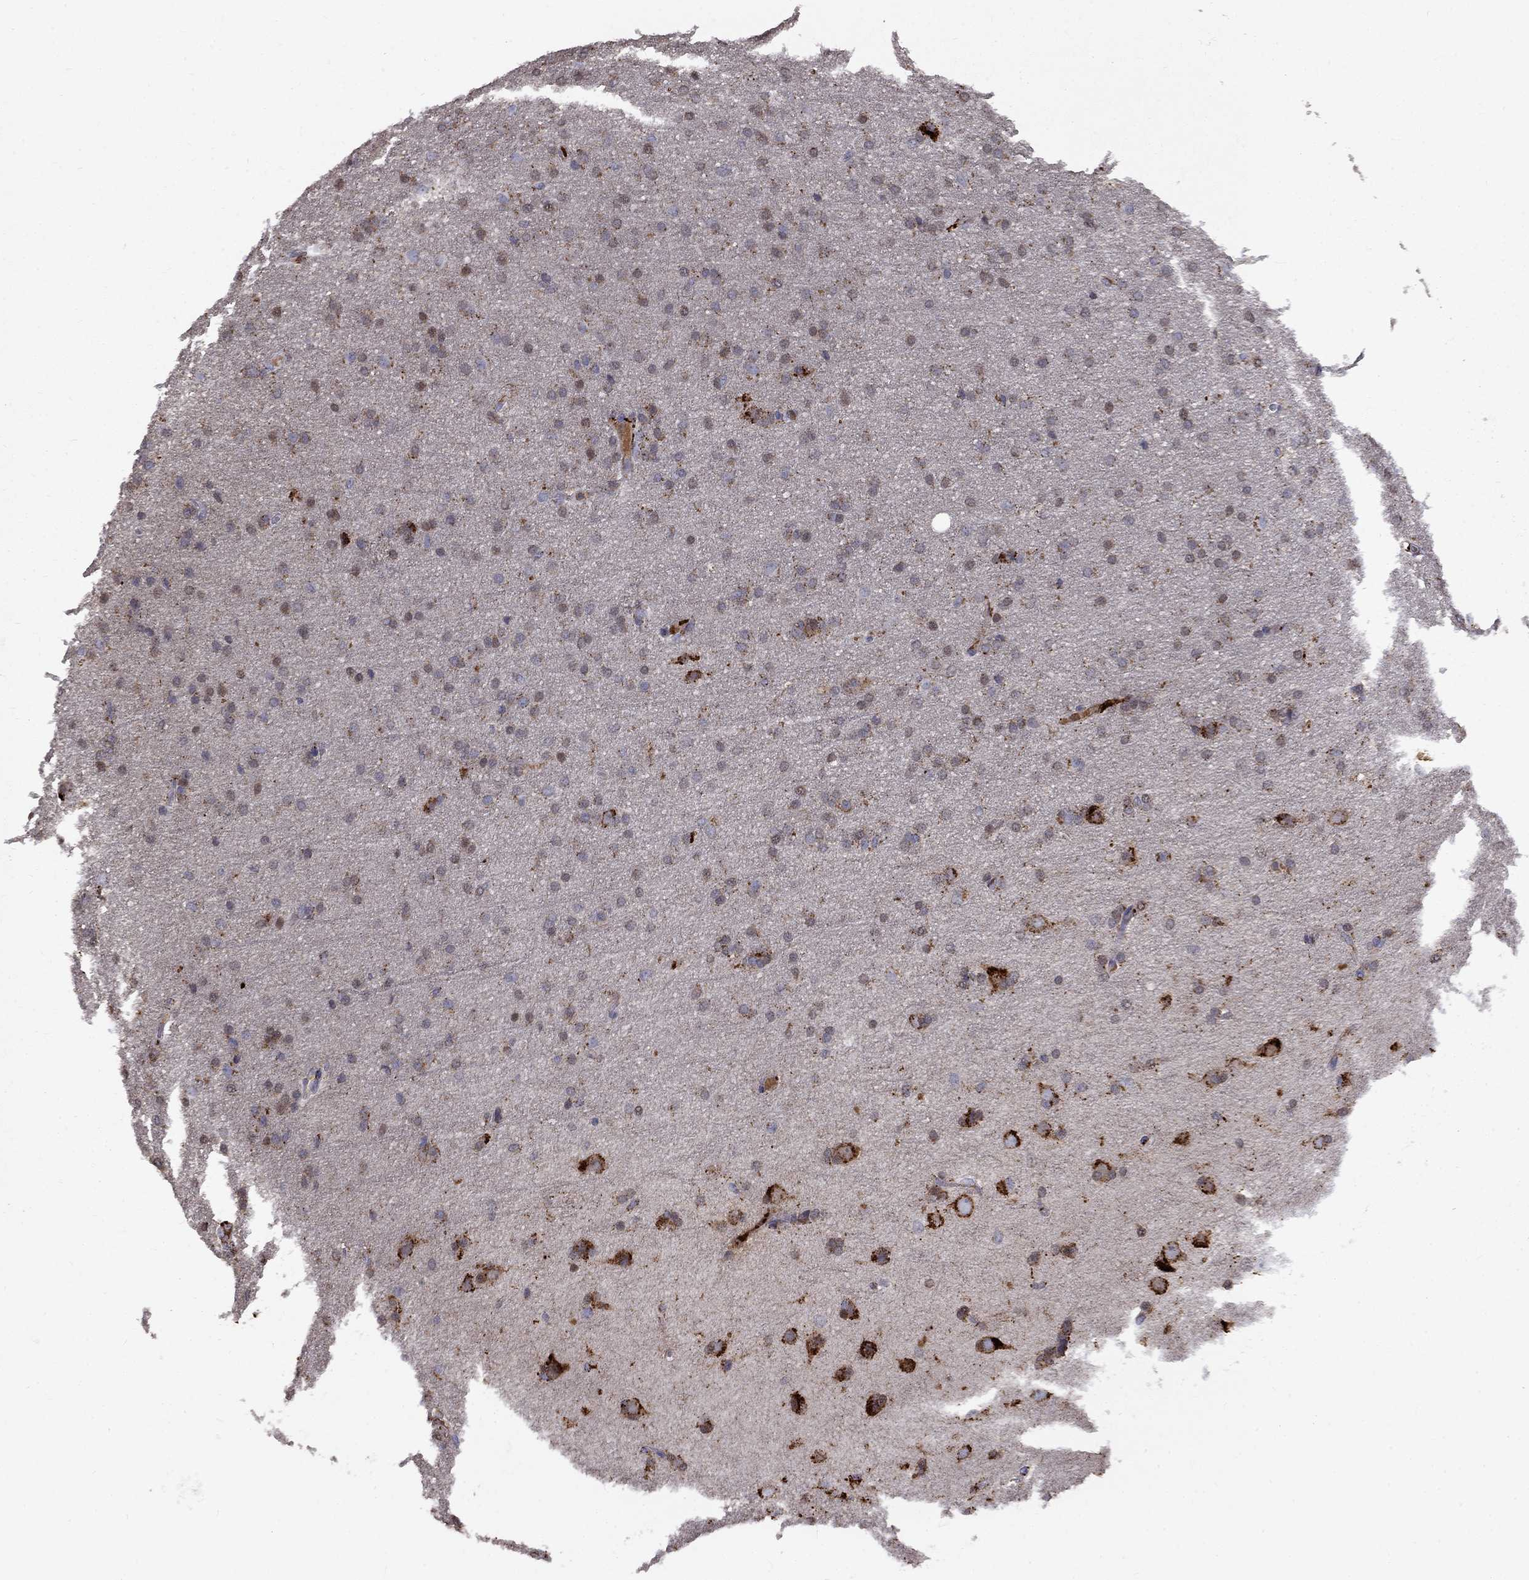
{"staining": {"intensity": "strong", "quantity": "<25%", "location": "cytoplasmic/membranous"}, "tissue": "glioma", "cell_type": "Tumor cells", "image_type": "cancer", "snomed": [{"axis": "morphology", "description": "Glioma, malignant, Low grade"}, {"axis": "topography", "description": "Brain"}], "caption": "The immunohistochemical stain shows strong cytoplasmic/membranous expression in tumor cells of glioma tissue.", "gene": "EPDR1", "patient": {"sex": "female", "age": 32}}